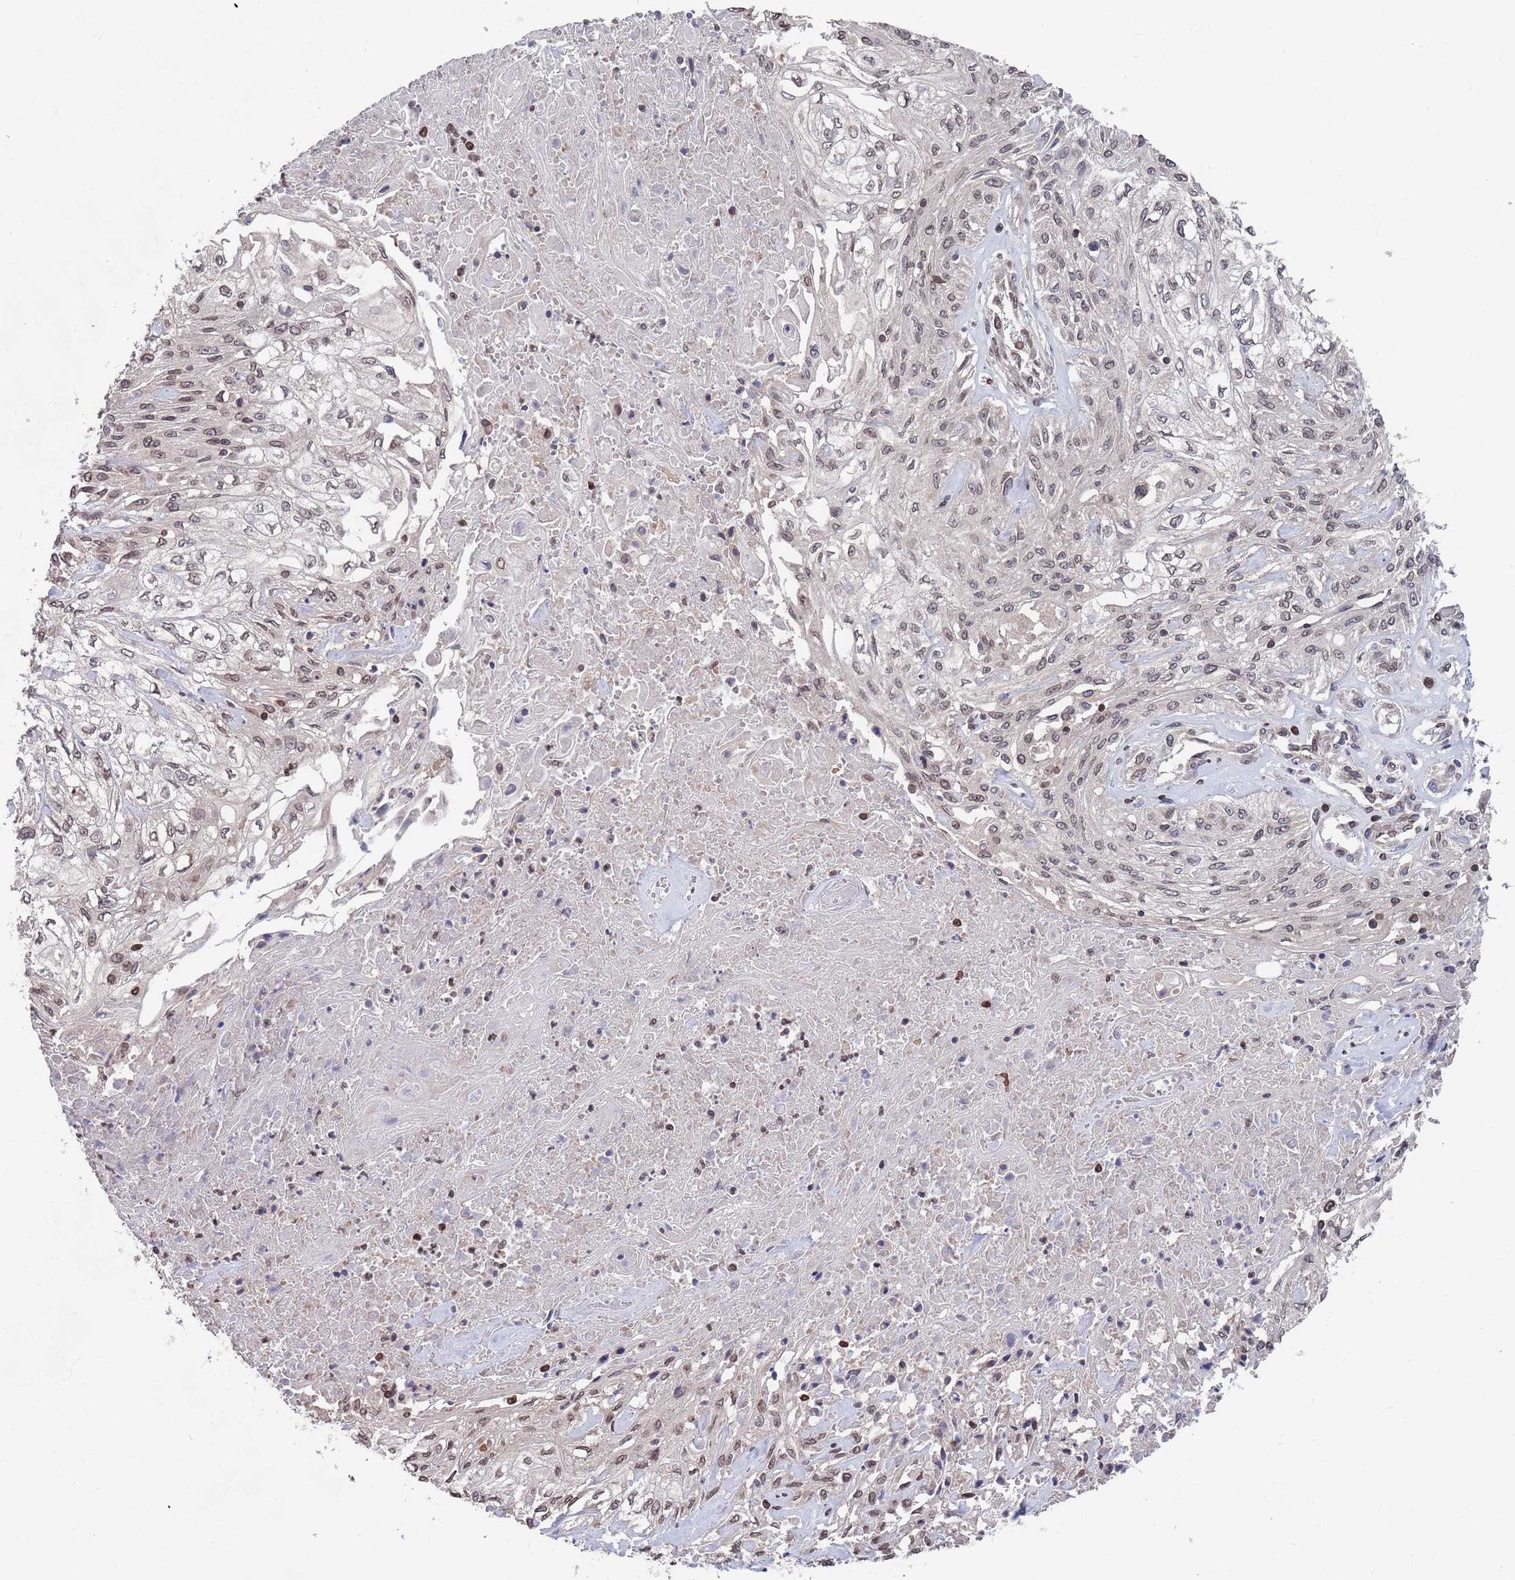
{"staining": {"intensity": "weak", "quantity": "25%-75%", "location": "cytoplasmic/membranous,nuclear"}, "tissue": "skin cancer", "cell_type": "Tumor cells", "image_type": "cancer", "snomed": [{"axis": "morphology", "description": "Squamous cell carcinoma, NOS"}, {"axis": "morphology", "description": "Squamous cell carcinoma, metastatic, NOS"}, {"axis": "topography", "description": "Skin"}, {"axis": "topography", "description": "Lymph node"}], "caption": "A brown stain labels weak cytoplasmic/membranous and nuclear positivity of a protein in metastatic squamous cell carcinoma (skin) tumor cells. The staining was performed using DAB (3,3'-diaminobenzidine) to visualize the protein expression in brown, while the nuclei were stained in blue with hematoxylin (Magnification: 20x).", "gene": "SDHAF3", "patient": {"sex": "male", "age": 75}}